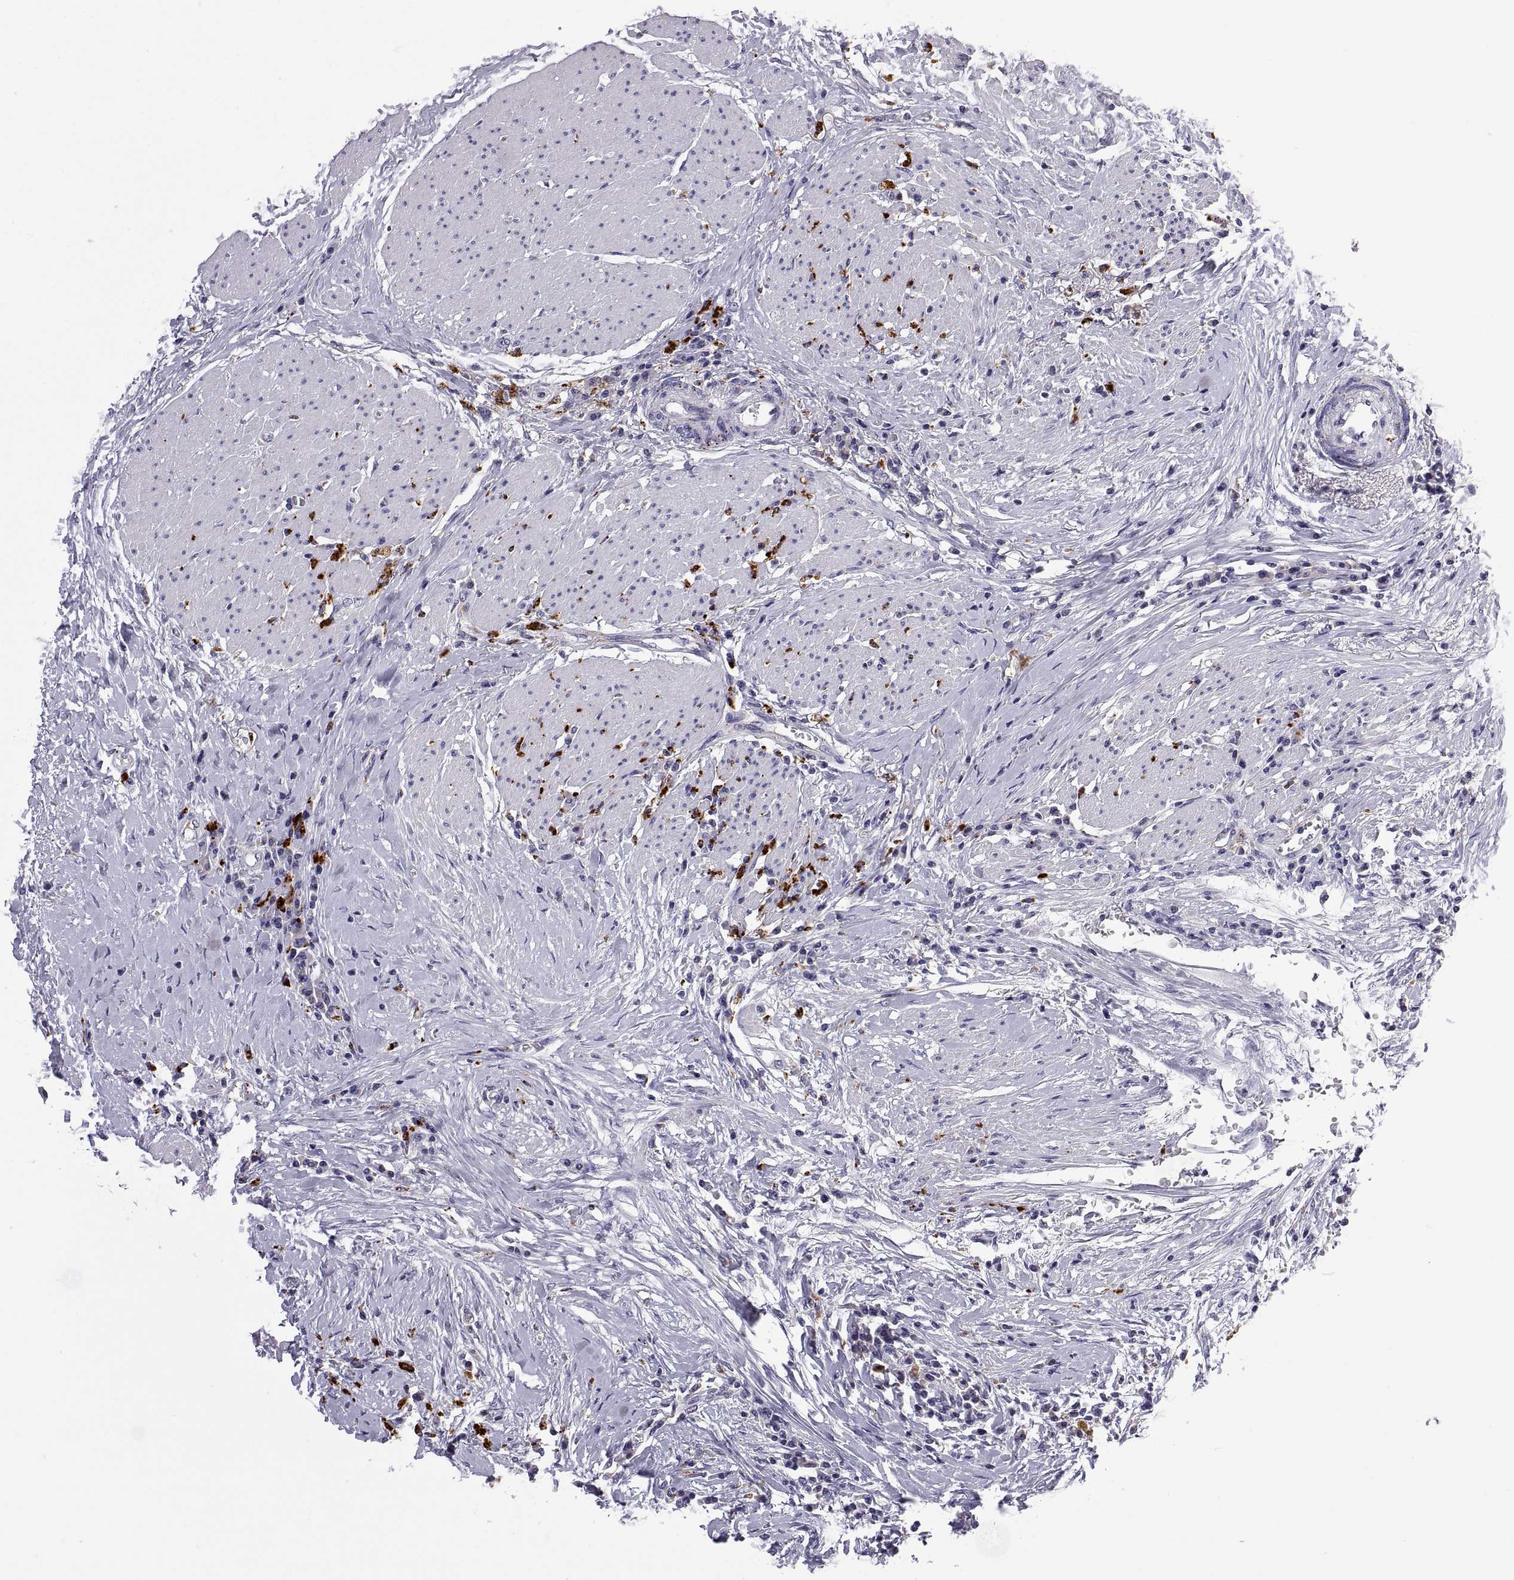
{"staining": {"intensity": "negative", "quantity": "none", "location": "none"}, "tissue": "colorectal cancer", "cell_type": "Tumor cells", "image_type": "cancer", "snomed": [{"axis": "morphology", "description": "Adenocarcinoma, NOS"}, {"axis": "topography", "description": "Rectum"}], "caption": "Image shows no protein staining in tumor cells of colorectal adenocarcinoma tissue.", "gene": "RGS19", "patient": {"sex": "male", "age": 59}}